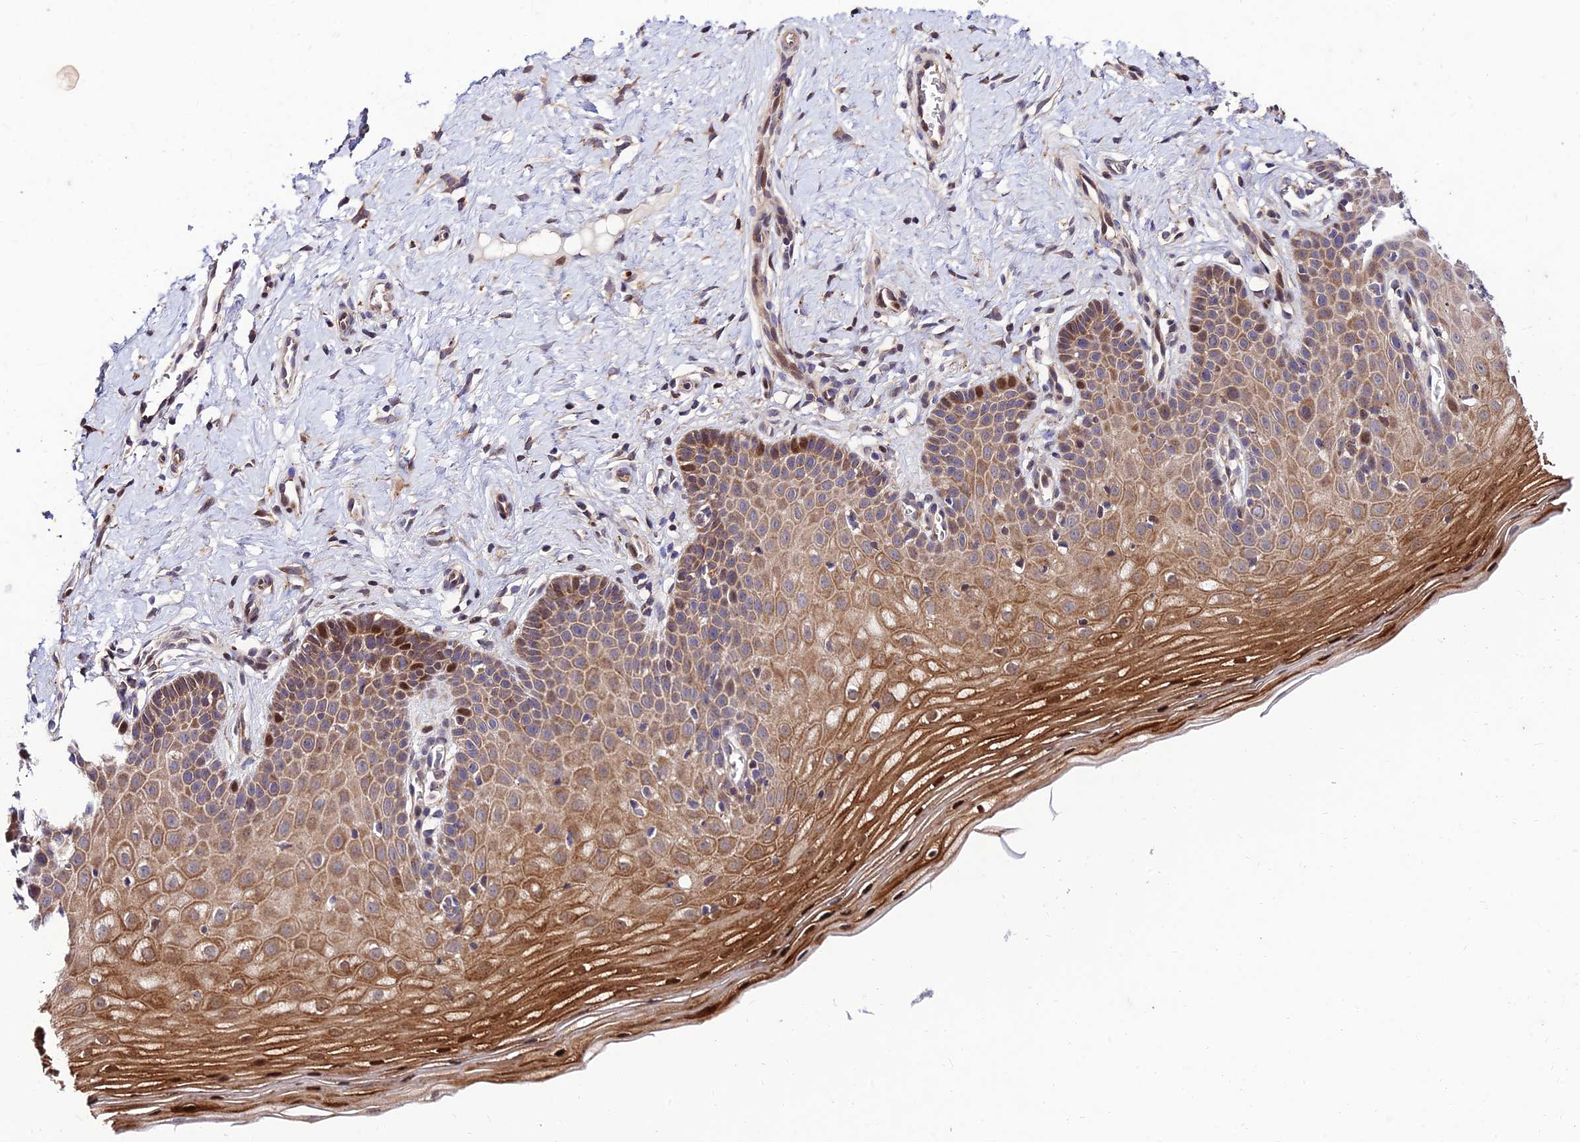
{"staining": {"intensity": "moderate", "quantity": ">75%", "location": "cytoplasmic/membranous"}, "tissue": "cervix", "cell_type": "Glandular cells", "image_type": "normal", "snomed": [{"axis": "morphology", "description": "Normal tissue, NOS"}, {"axis": "topography", "description": "Cervix"}], "caption": "IHC of normal human cervix shows medium levels of moderate cytoplasmic/membranous positivity in approximately >75% of glandular cells. The protein is shown in brown color, while the nuclei are stained blue.", "gene": "MKKS", "patient": {"sex": "female", "age": 36}}